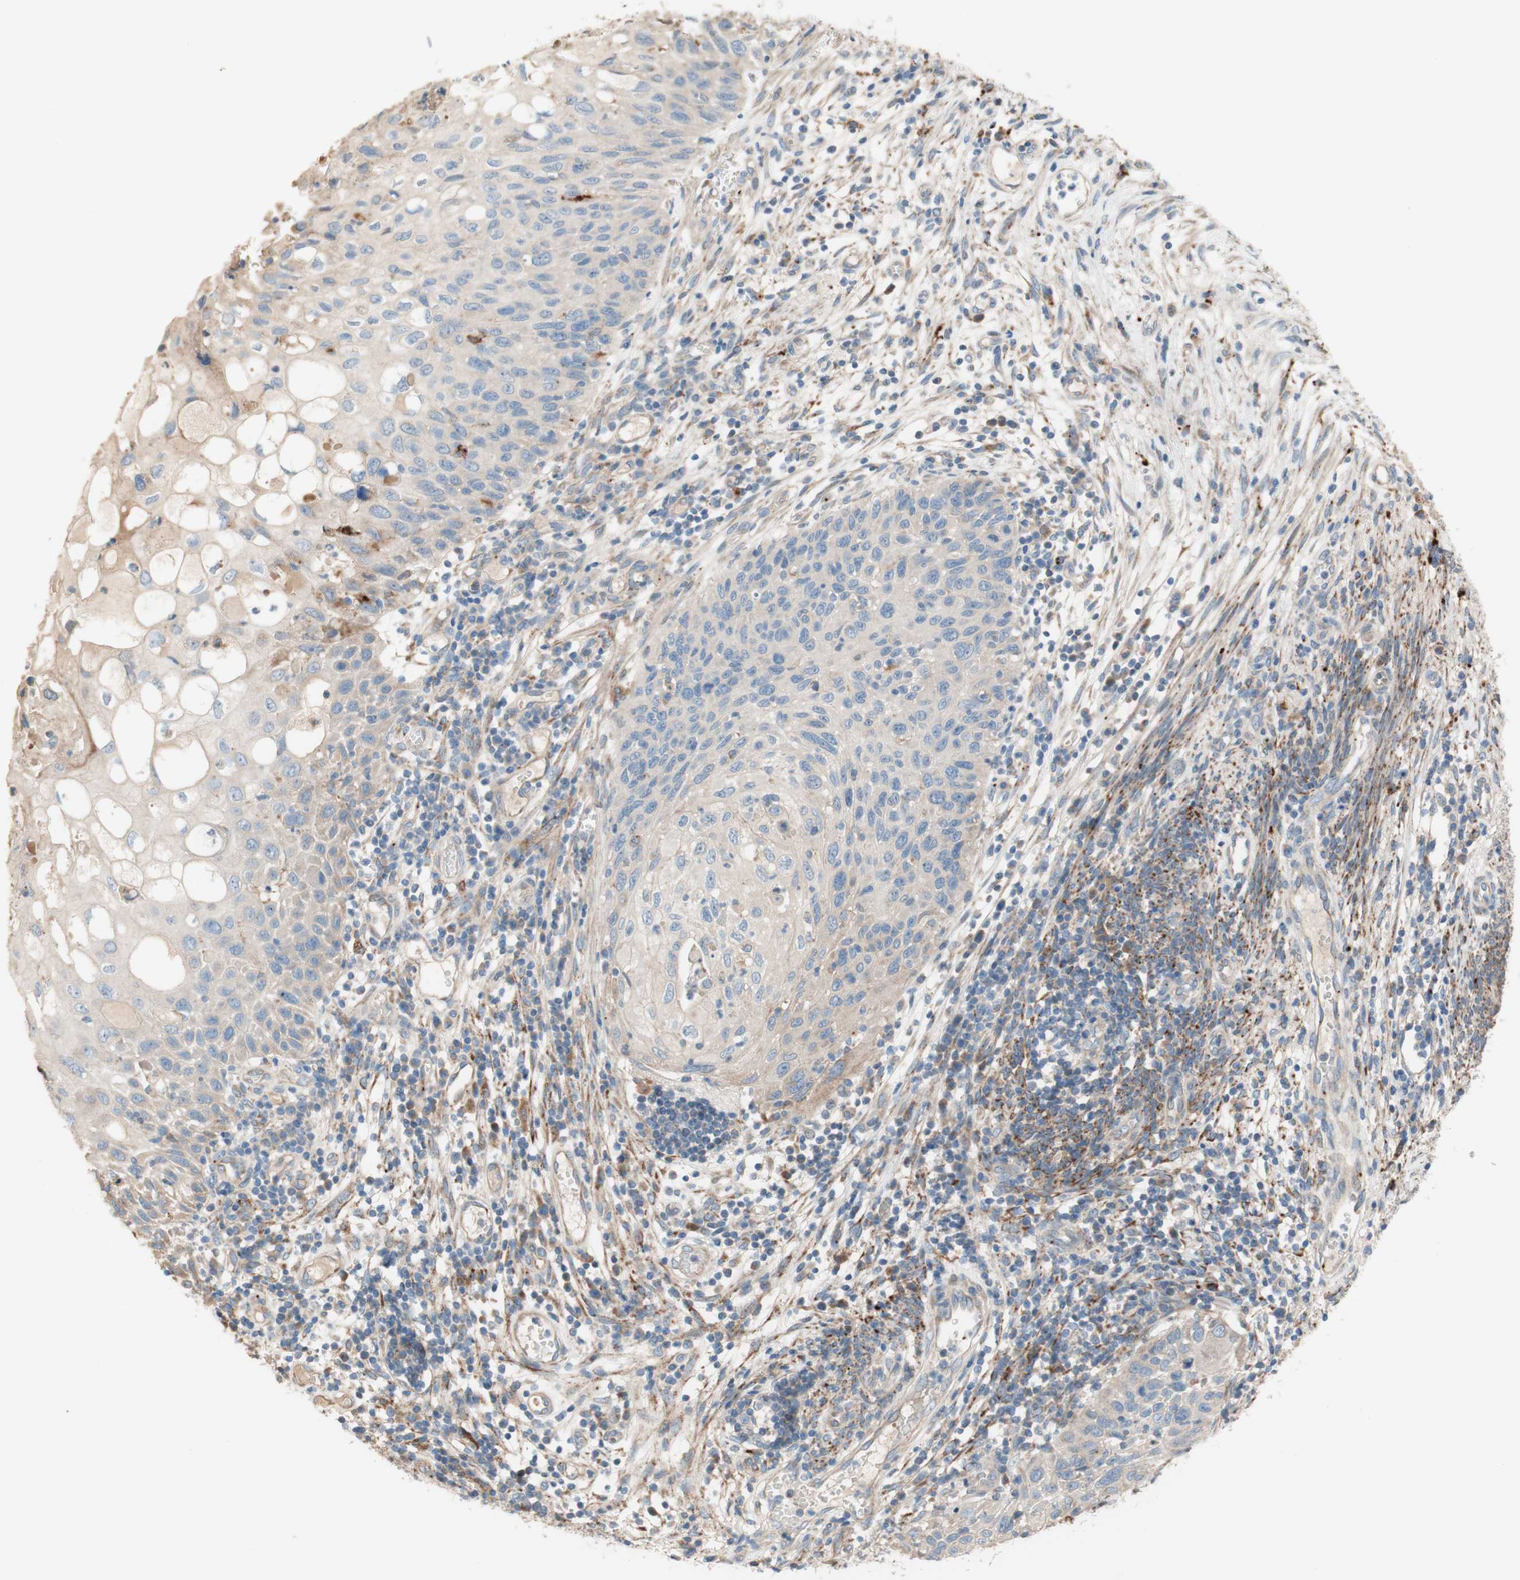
{"staining": {"intensity": "negative", "quantity": "none", "location": "none"}, "tissue": "cervical cancer", "cell_type": "Tumor cells", "image_type": "cancer", "snomed": [{"axis": "morphology", "description": "Squamous cell carcinoma, NOS"}, {"axis": "topography", "description": "Cervix"}], "caption": "Immunohistochemistry (IHC) histopathology image of cervical cancer (squamous cell carcinoma) stained for a protein (brown), which displays no expression in tumor cells.", "gene": "PTPN21", "patient": {"sex": "female", "age": 70}}